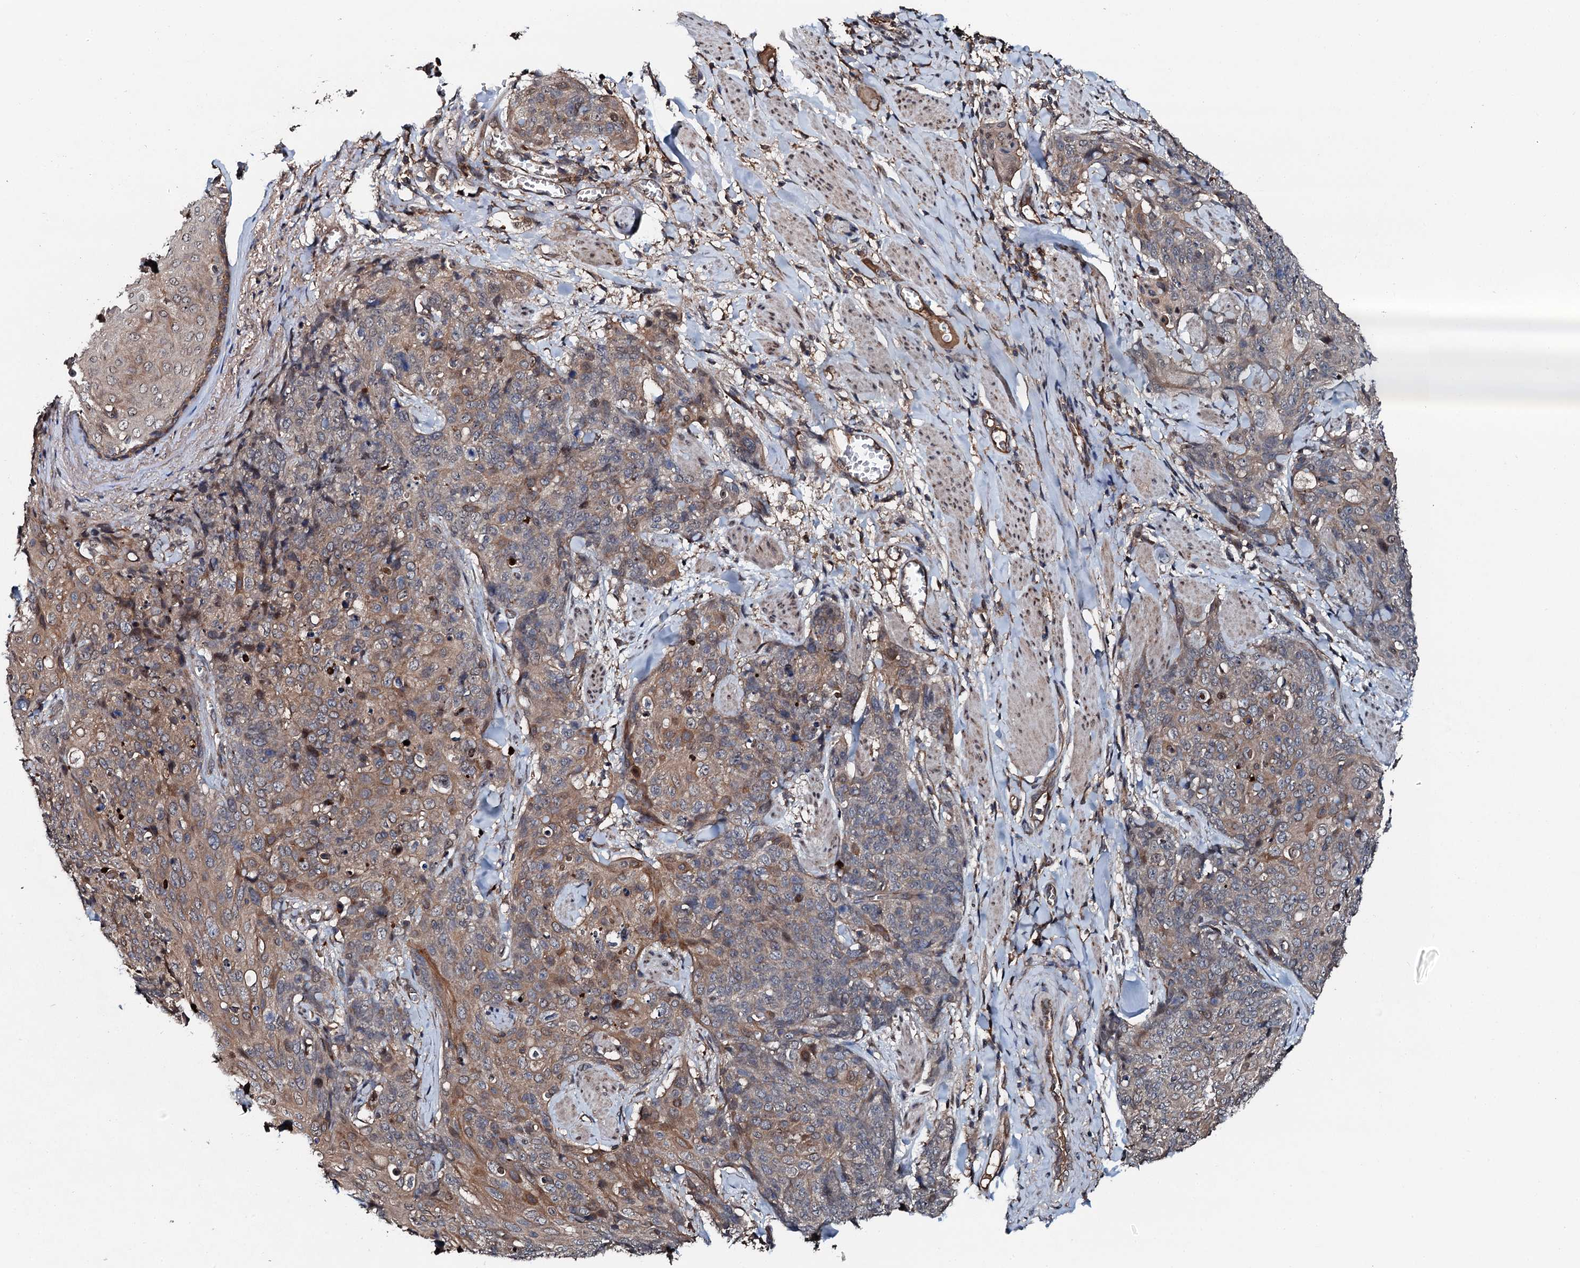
{"staining": {"intensity": "weak", "quantity": "25%-75%", "location": "cytoplasmic/membranous"}, "tissue": "skin cancer", "cell_type": "Tumor cells", "image_type": "cancer", "snomed": [{"axis": "morphology", "description": "Squamous cell carcinoma, NOS"}, {"axis": "topography", "description": "Skin"}, {"axis": "topography", "description": "Vulva"}], "caption": "This histopathology image reveals immunohistochemistry (IHC) staining of human skin cancer, with low weak cytoplasmic/membranous staining in approximately 25%-75% of tumor cells.", "gene": "FLYWCH1", "patient": {"sex": "female", "age": 85}}